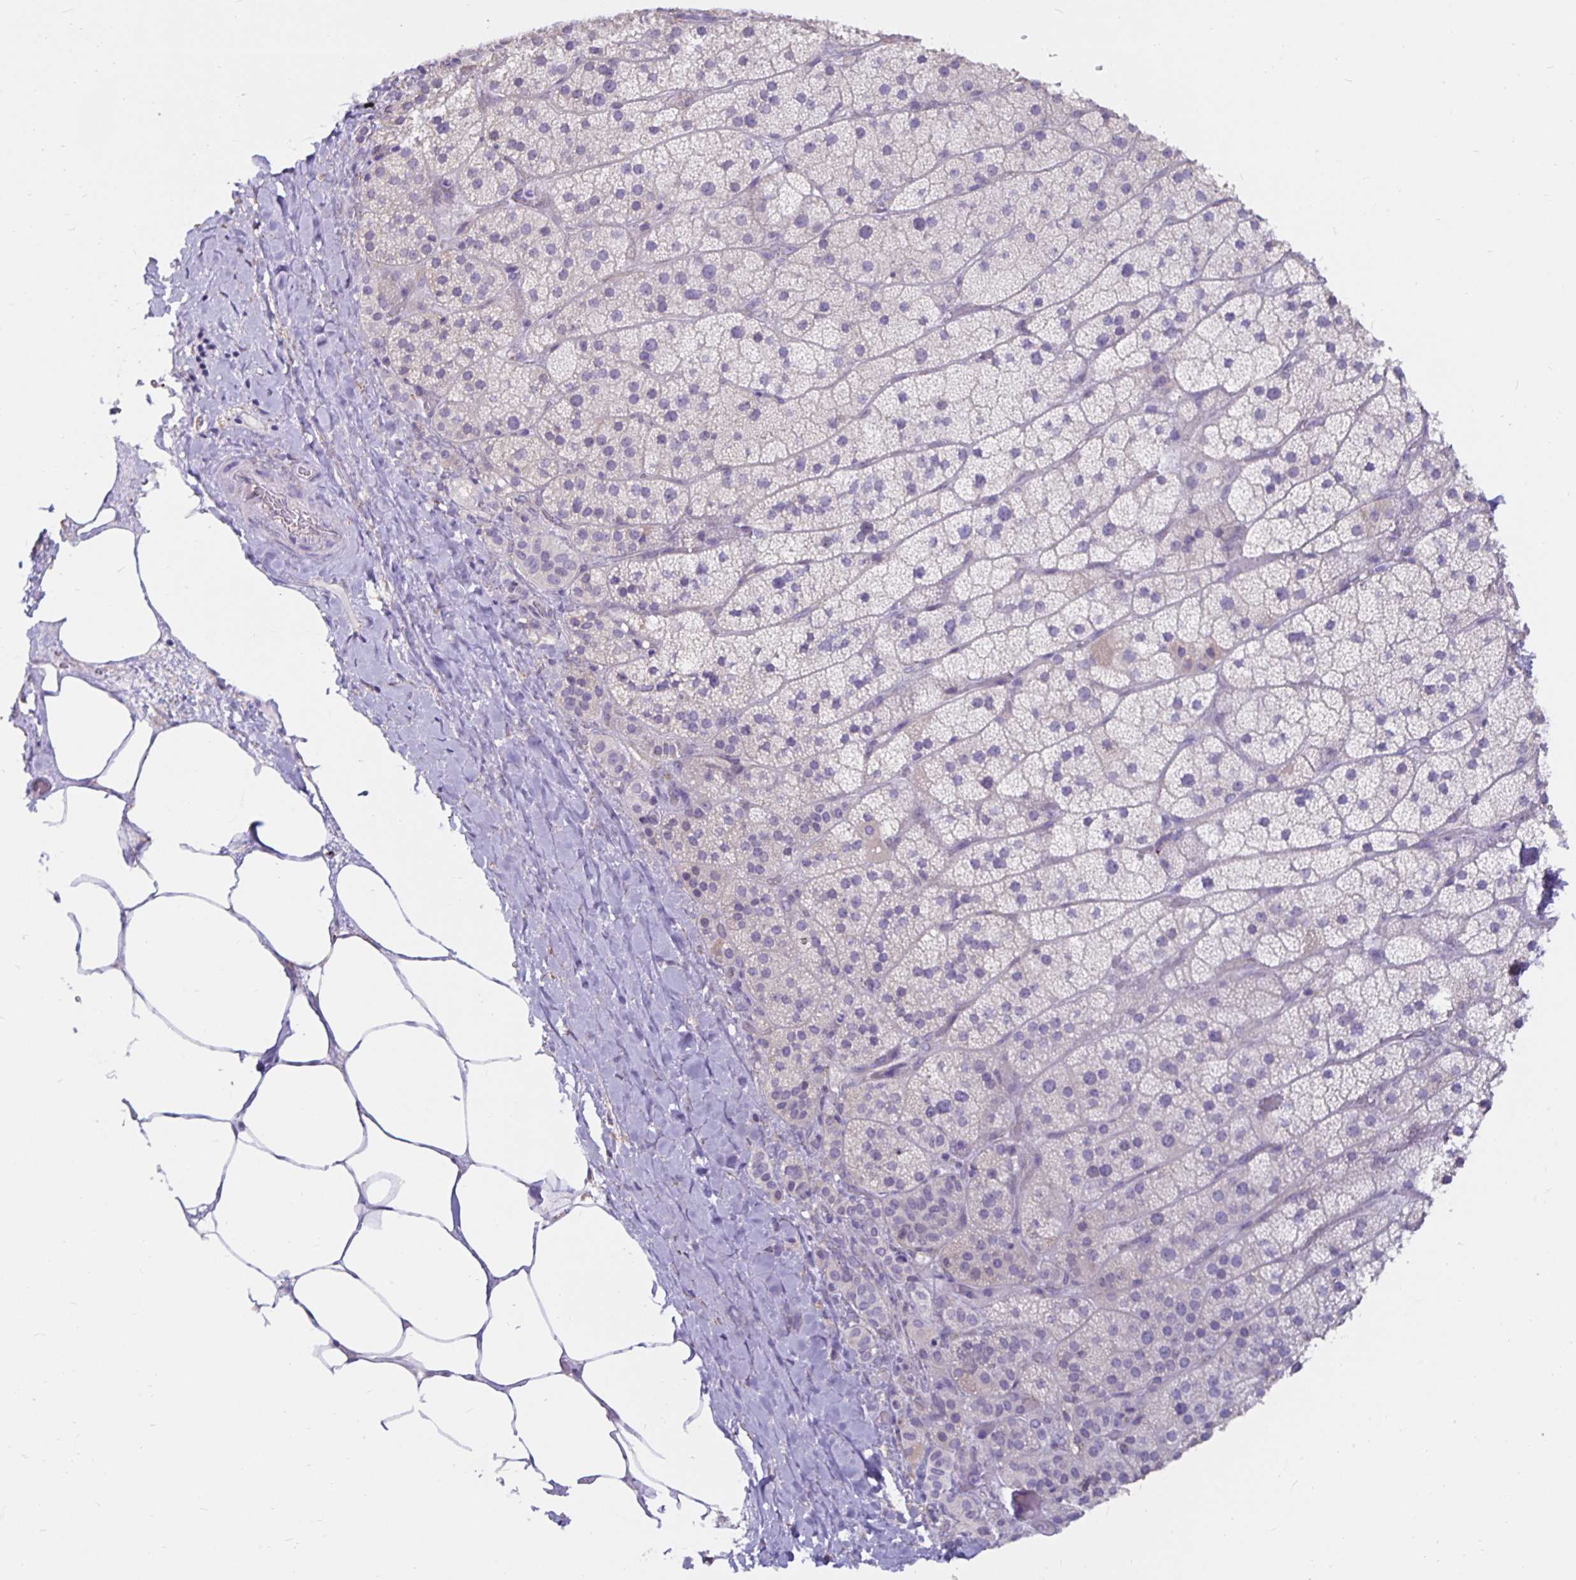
{"staining": {"intensity": "weak", "quantity": "<25%", "location": "cytoplasmic/membranous"}, "tissue": "adrenal gland", "cell_type": "Glandular cells", "image_type": "normal", "snomed": [{"axis": "morphology", "description": "Normal tissue, NOS"}, {"axis": "topography", "description": "Adrenal gland"}], "caption": "Immunohistochemical staining of unremarkable adrenal gland displays no significant positivity in glandular cells. Brightfield microscopy of immunohistochemistry stained with DAB (brown) and hematoxylin (blue), captured at high magnification.", "gene": "DNAI2", "patient": {"sex": "male", "age": 57}}